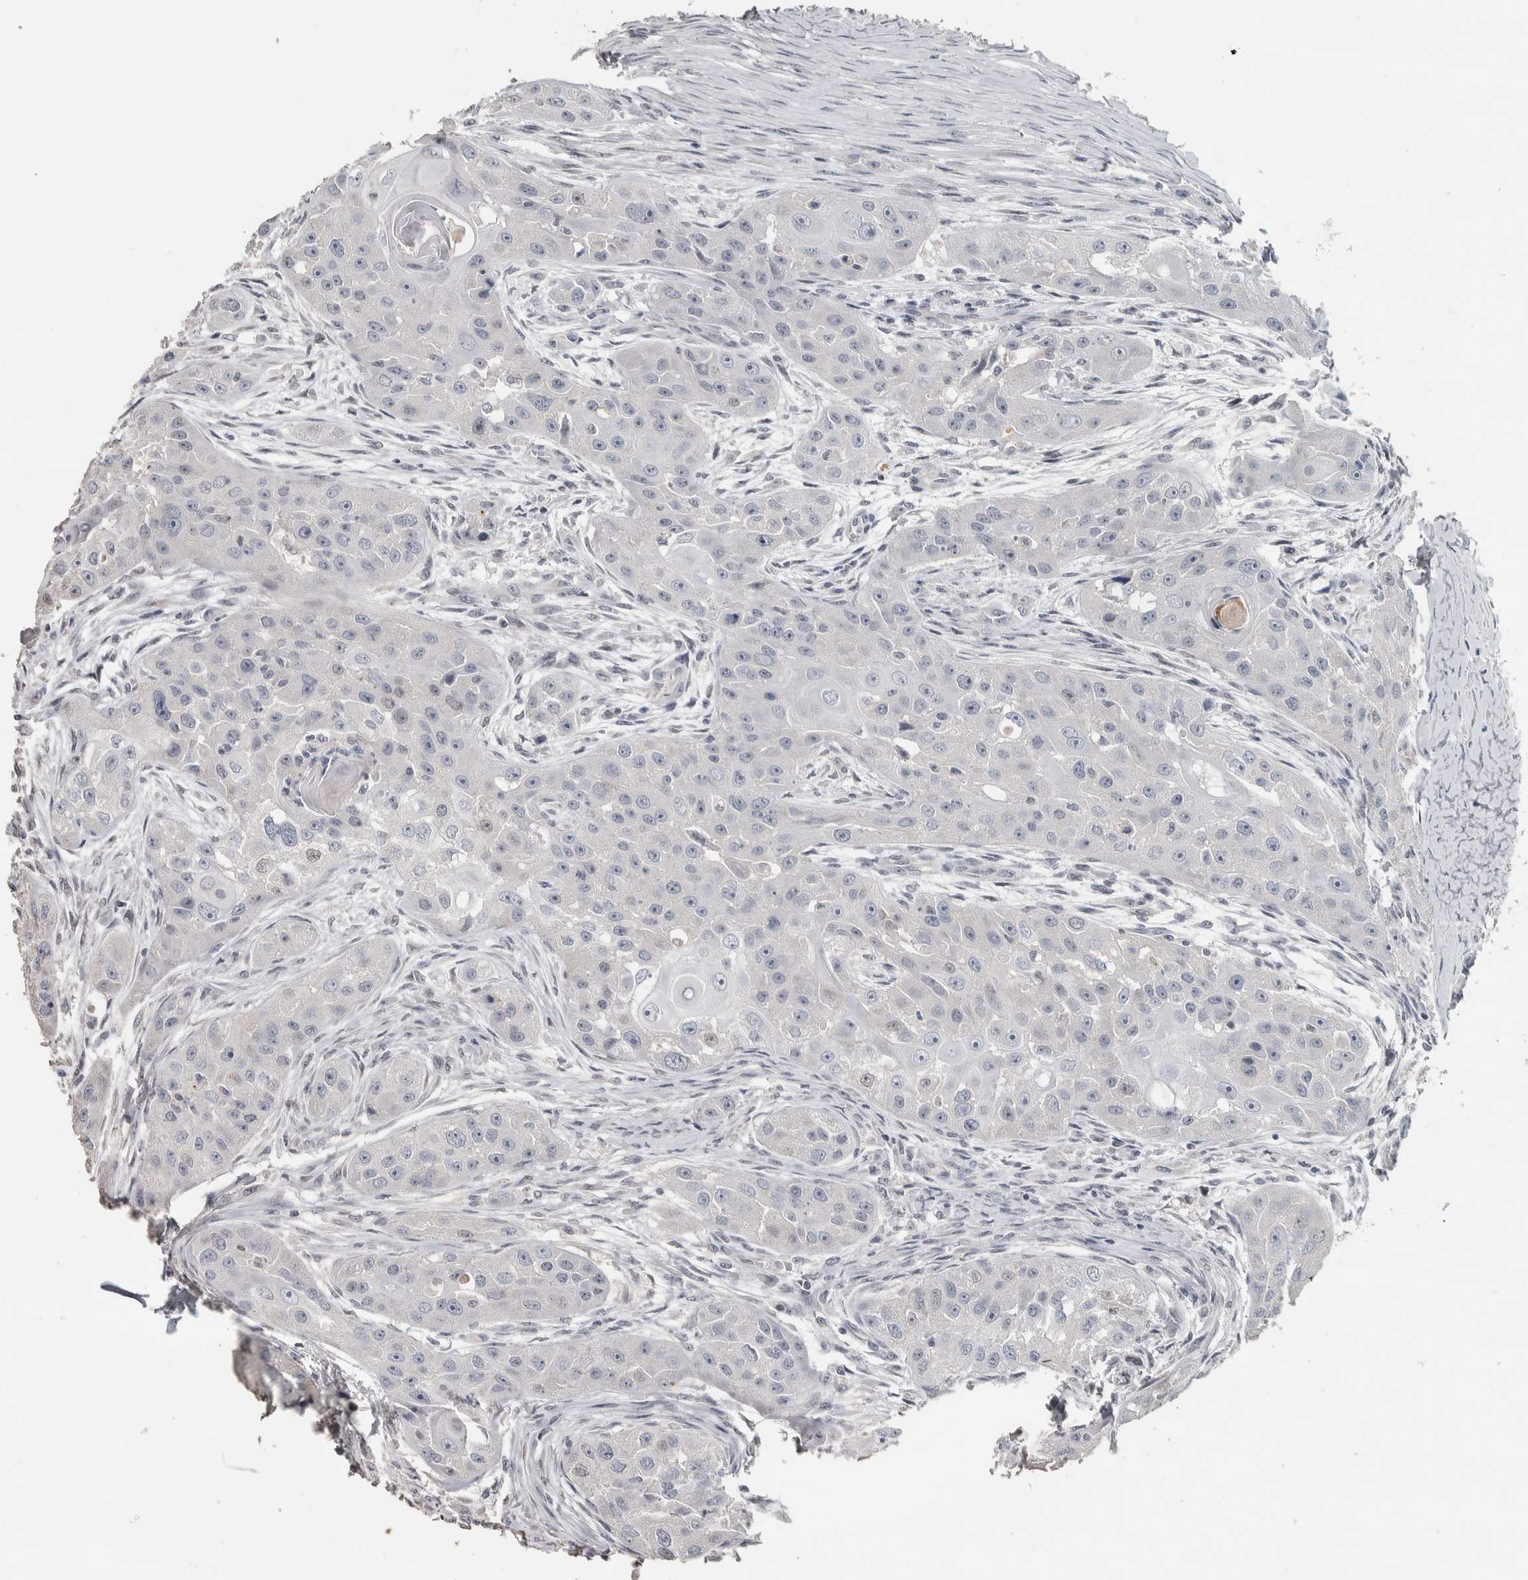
{"staining": {"intensity": "negative", "quantity": "none", "location": "none"}, "tissue": "head and neck cancer", "cell_type": "Tumor cells", "image_type": "cancer", "snomed": [{"axis": "morphology", "description": "Normal tissue, NOS"}, {"axis": "morphology", "description": "Squamous cell carcinoma, NOS"}, {"axis": "topography", "description": "Skeletal muscle"}, {"axis": "topography", "description": "Head-Neck"}], "caption": "The image shows no significant expression in tumor cells of head and neck cancer (squamous cell carcinoma).", "gene": "NECAB1", "patient": {"sex": "male", "age": 51}}